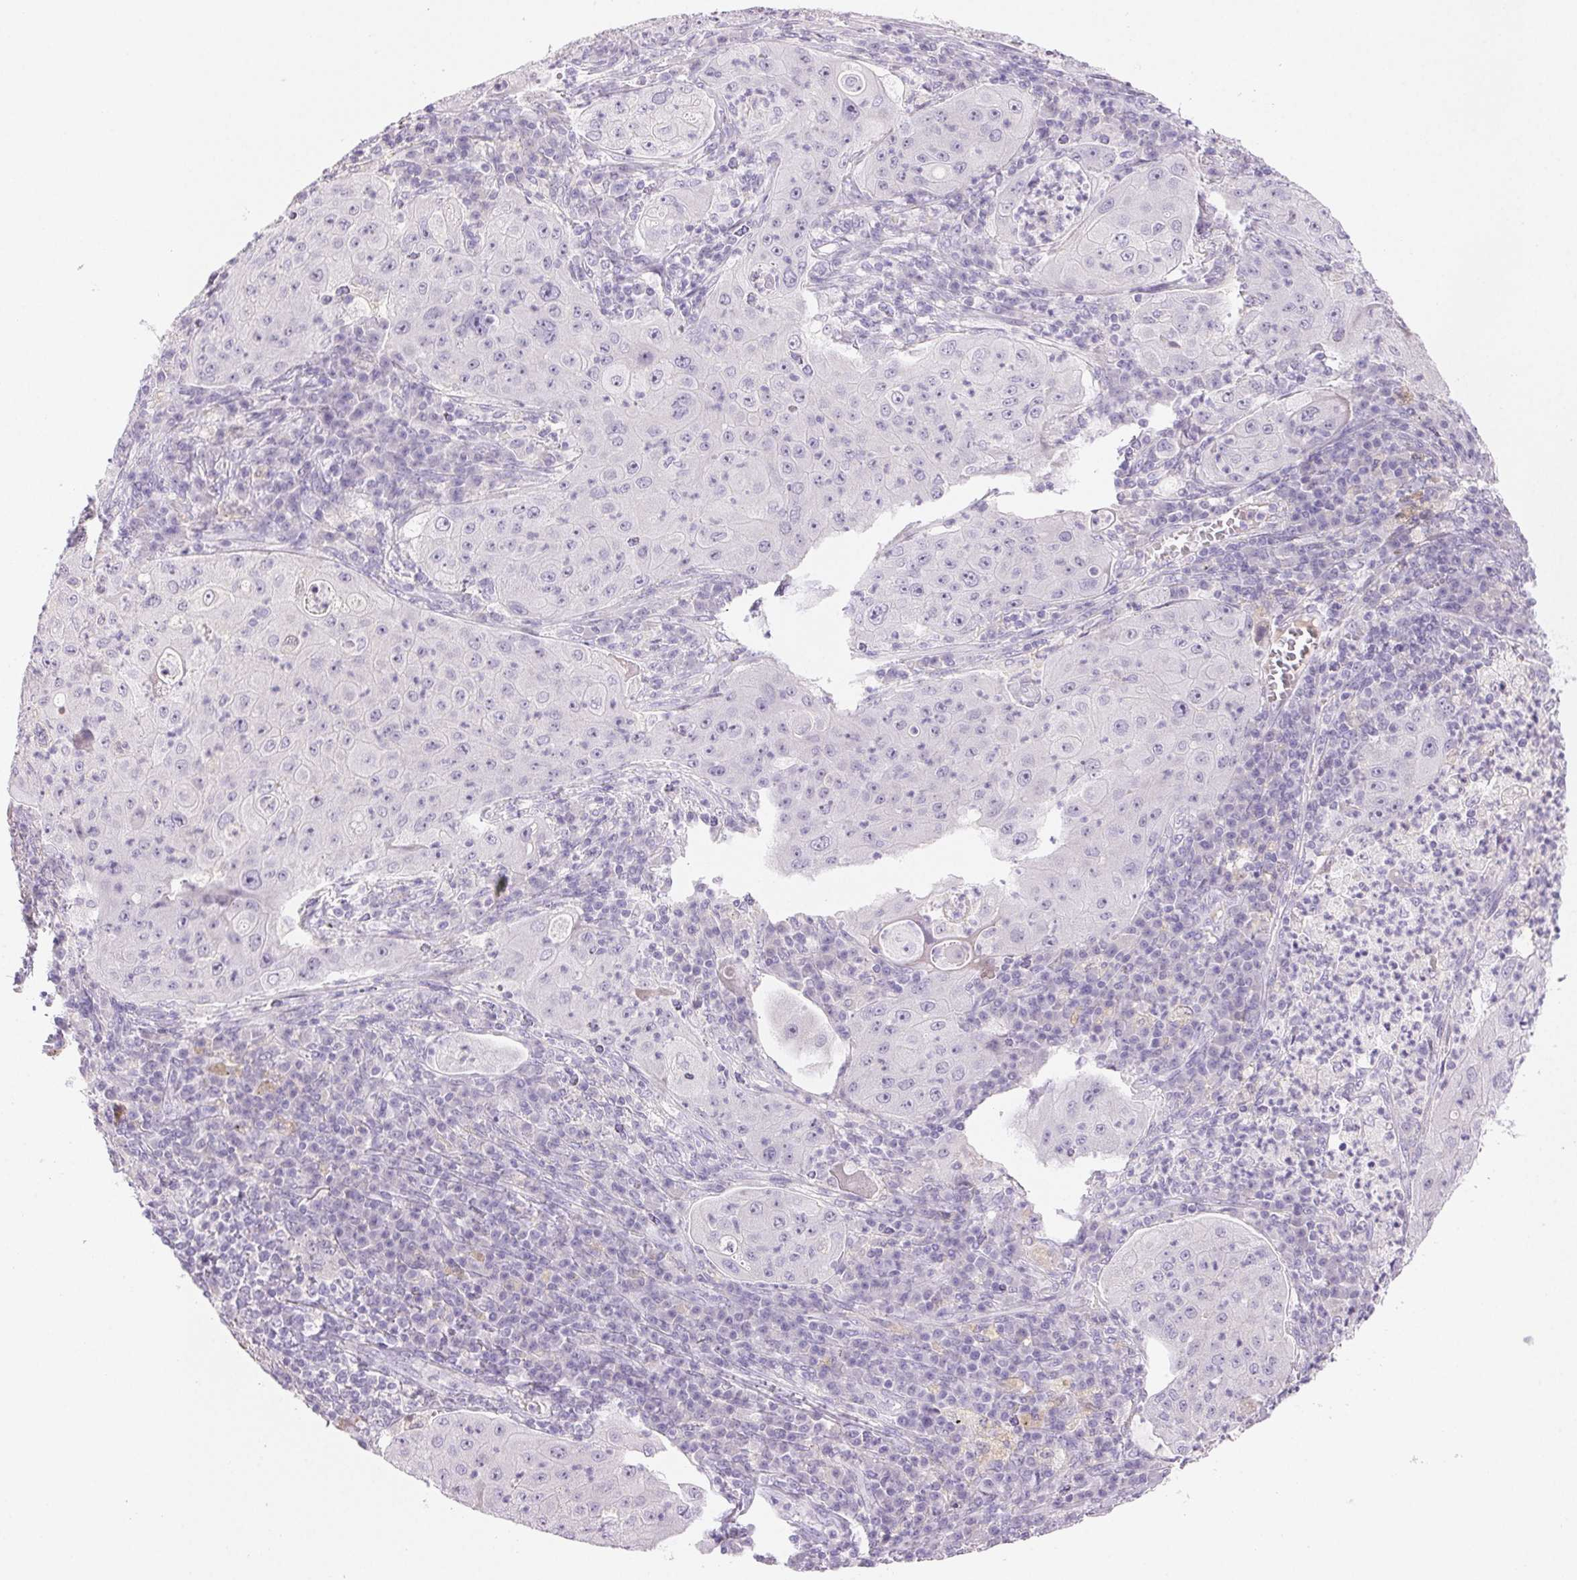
{"staining": {"intensity": "negative", "quantity": "none", "location": "none"}, "tissue": "lung cancer", "cell_type": "Tumor cells", "image_type": "cancer", "snomed": [{"axis": "morphology", "description": "Squamous cell carcinoma, NOS"}, {"axis": "topography", "description": "Lung"}], "caption": "High power microscopy photomicrograph of an immunohistochemistry photomicrograph of squamous cell carcinoma (lung), revealing no significant expression in tumor cells.", "gene": "BPIFB2", "patient": {"sex": "female", "age": 59}}